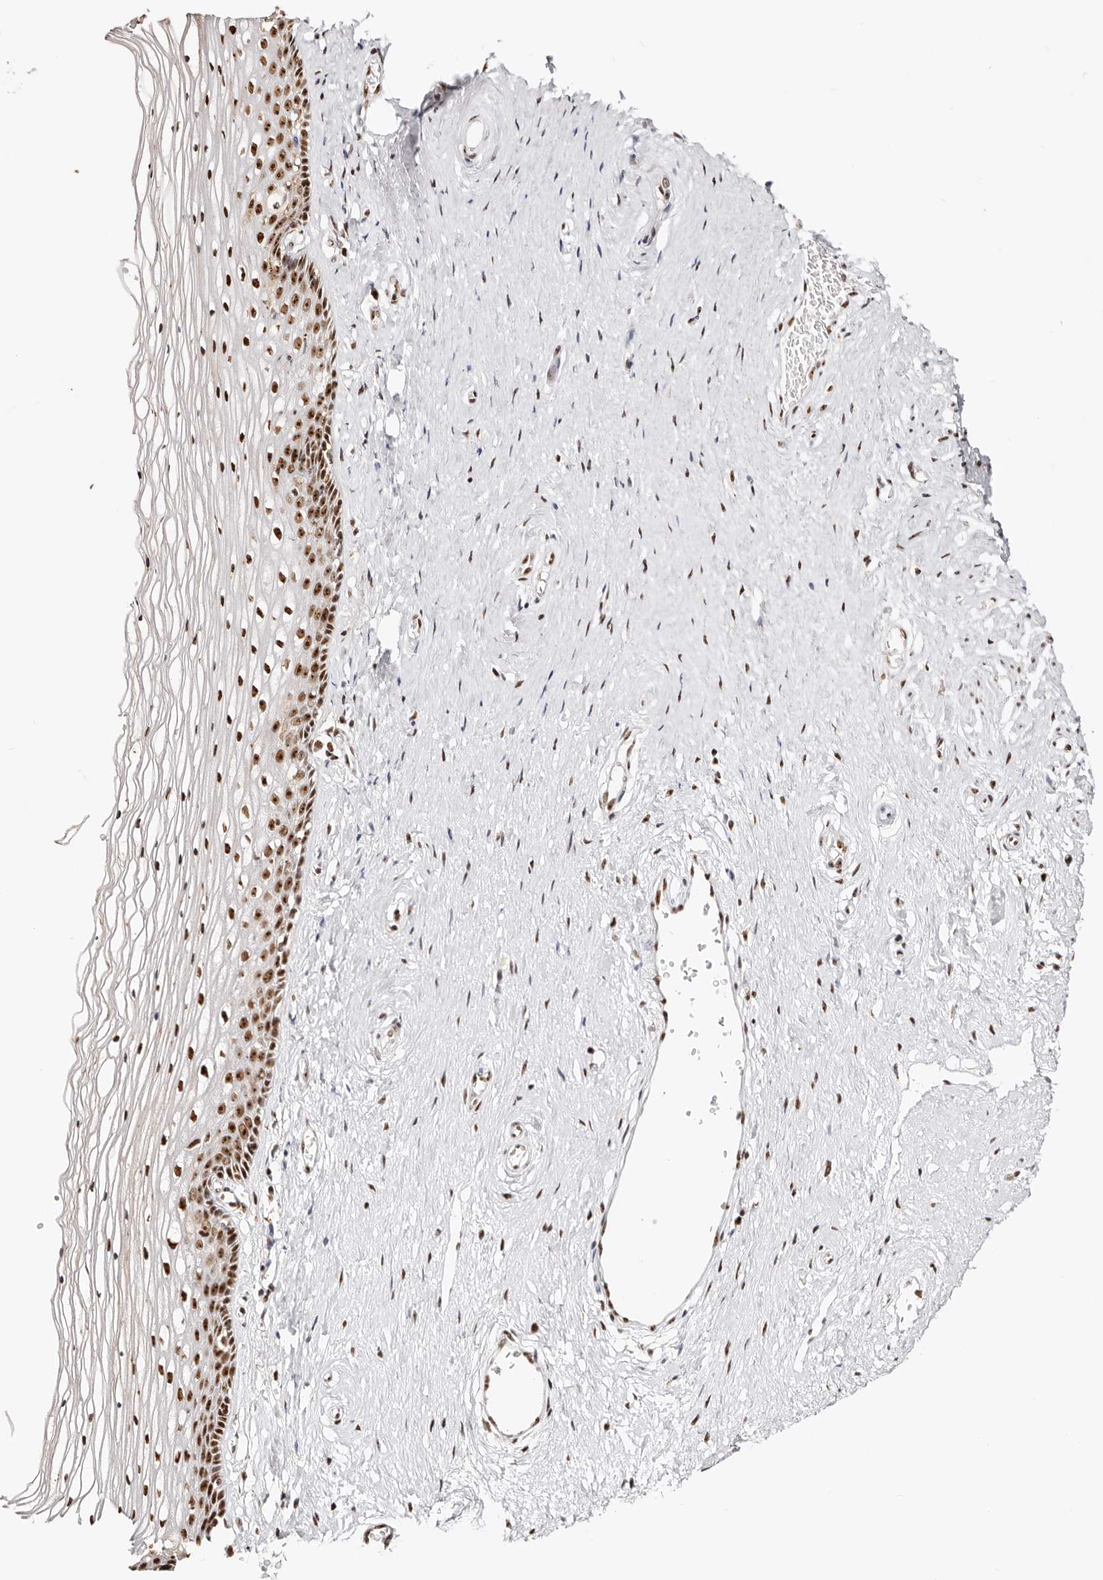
{"staining": {"intensity": "strong", "quantity": ">75%", "location": "nuclear"}, "tissue": "vagina", "cell_type": "Squamous epithelial cells", "image_type": "normal", "snomed": [{"axis": "morphology", "description": "Normal tissue, NOS"}, {"axis": "topography", "description": "Vagina"}], "caption": "Immunohistochemistry photomicrograph of normal human vagina stained for a protein (brown), which demonstrates high levels of strong nuclear positivity in about >75% of squamous epithelial cells.", "gene": "IQGAP3", "patient": {"sex": "female", "age": 46}}